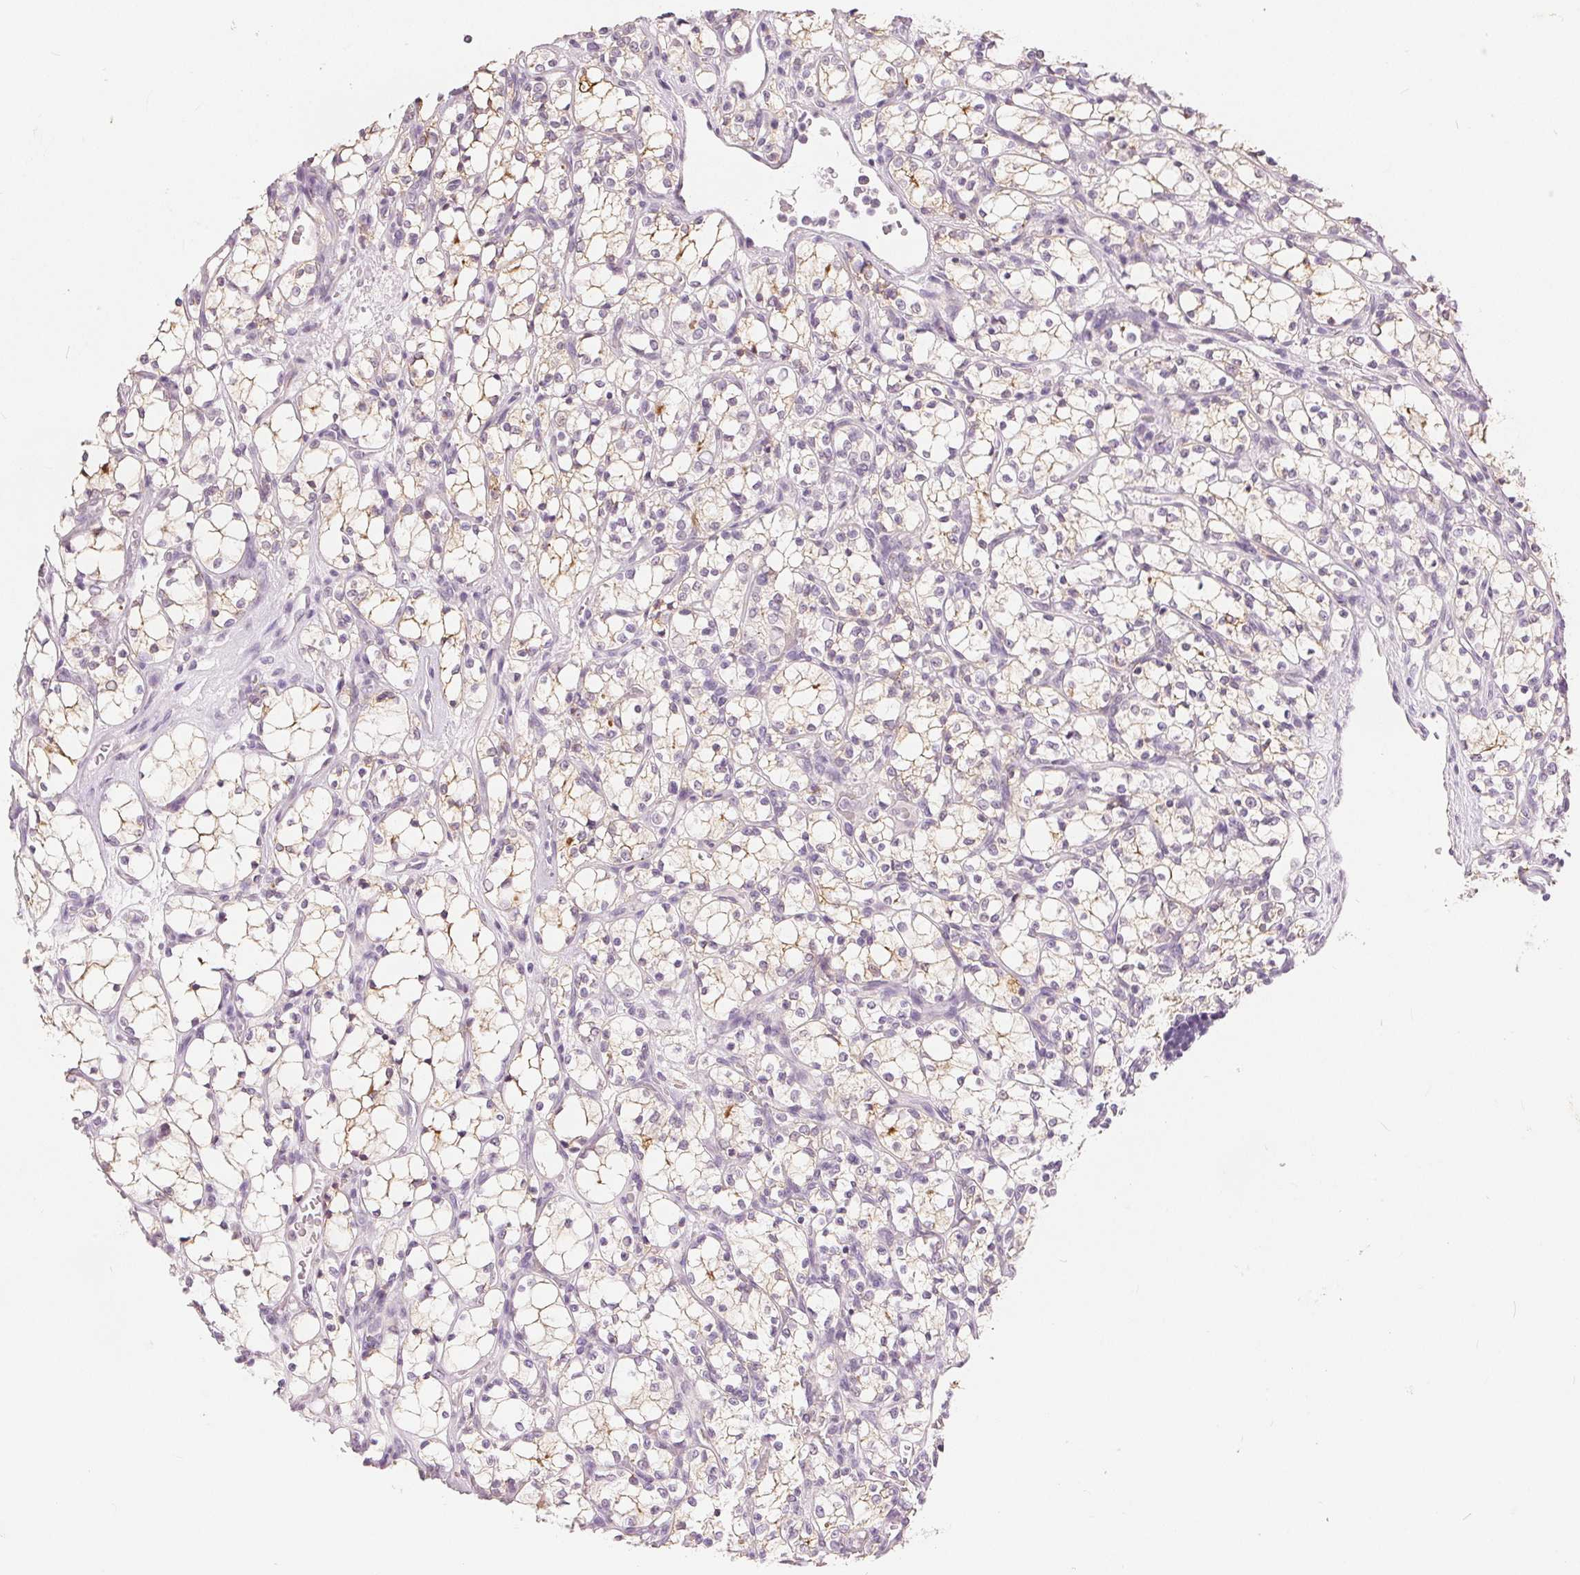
{"staining": {"intensity": "weak", "quantity": "<25%", "location": "cytoplasmic/membranous"}, "tissue": "renal cancer", "cell_type": "Tumor cells", "image_type": "cancer", "snomed": [{"axis": "morphology", "description": "Adenocarcinoma, NOS"}, {"axis": "topography", "description": "Kidney"}], "caption": "IHC image of human adenocarcinoma (renal) stained for a protein (brown), which reveals no positivity in tumor cells.", "gene": "CA12", "patient": {"sex": "female", "age": 69}}